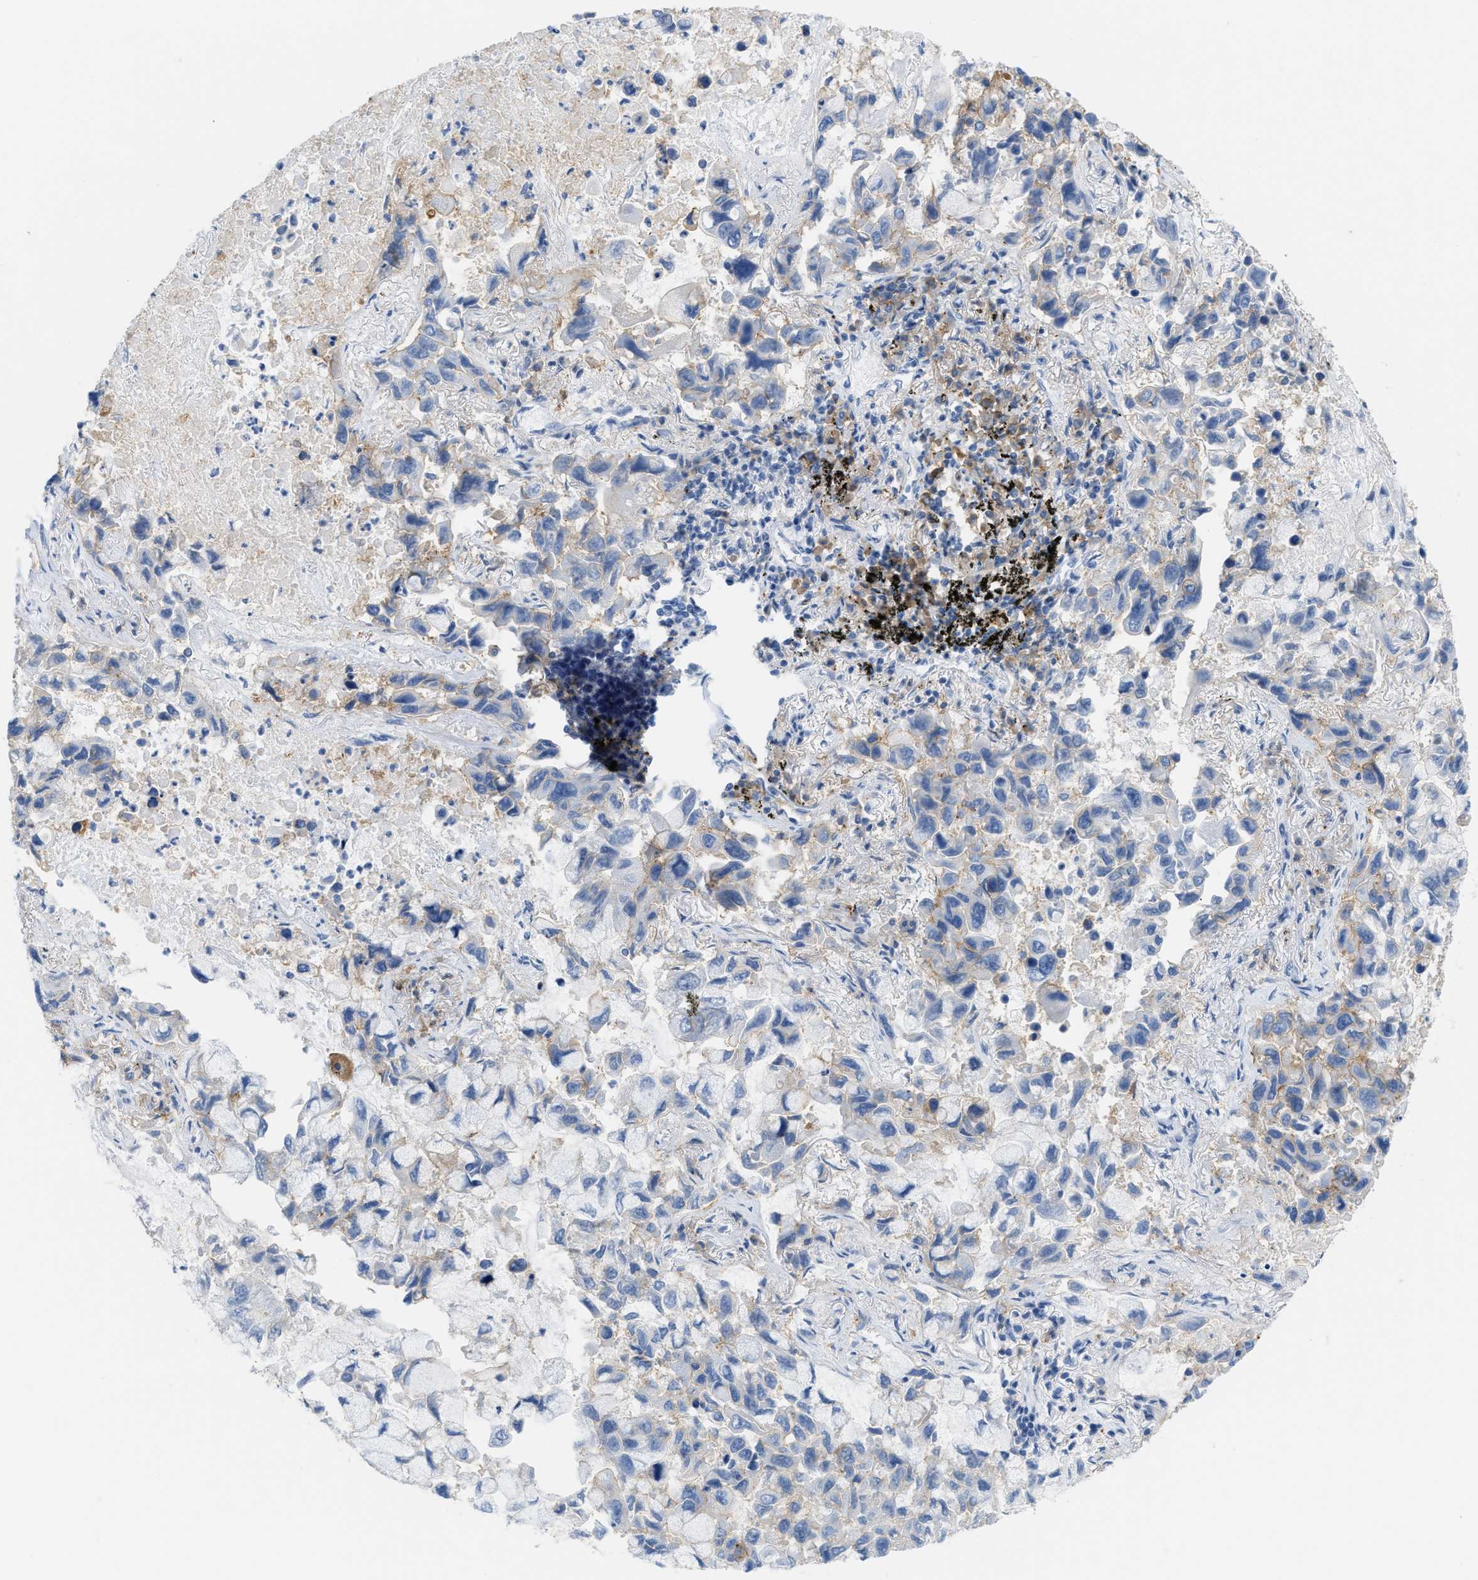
{"staining": {"intensity": "negative", "quantity": "none", "location": "none"}, "tissue": "lung cancer", "cell_type": "Tumor cells", "image_type": "cancer", "snomed": [{"axis": "morphology", "description": "Adenocarcinoma, NOS"}, {"axis": "topography", "description": "Lung"}], "caption": "Lung adenocarcinoma was stained to show a protein in brown. There is no significant positivity in tumor cells.", "gene": "SLC3A2", "patient": {"sex": "male", "age": 64}}